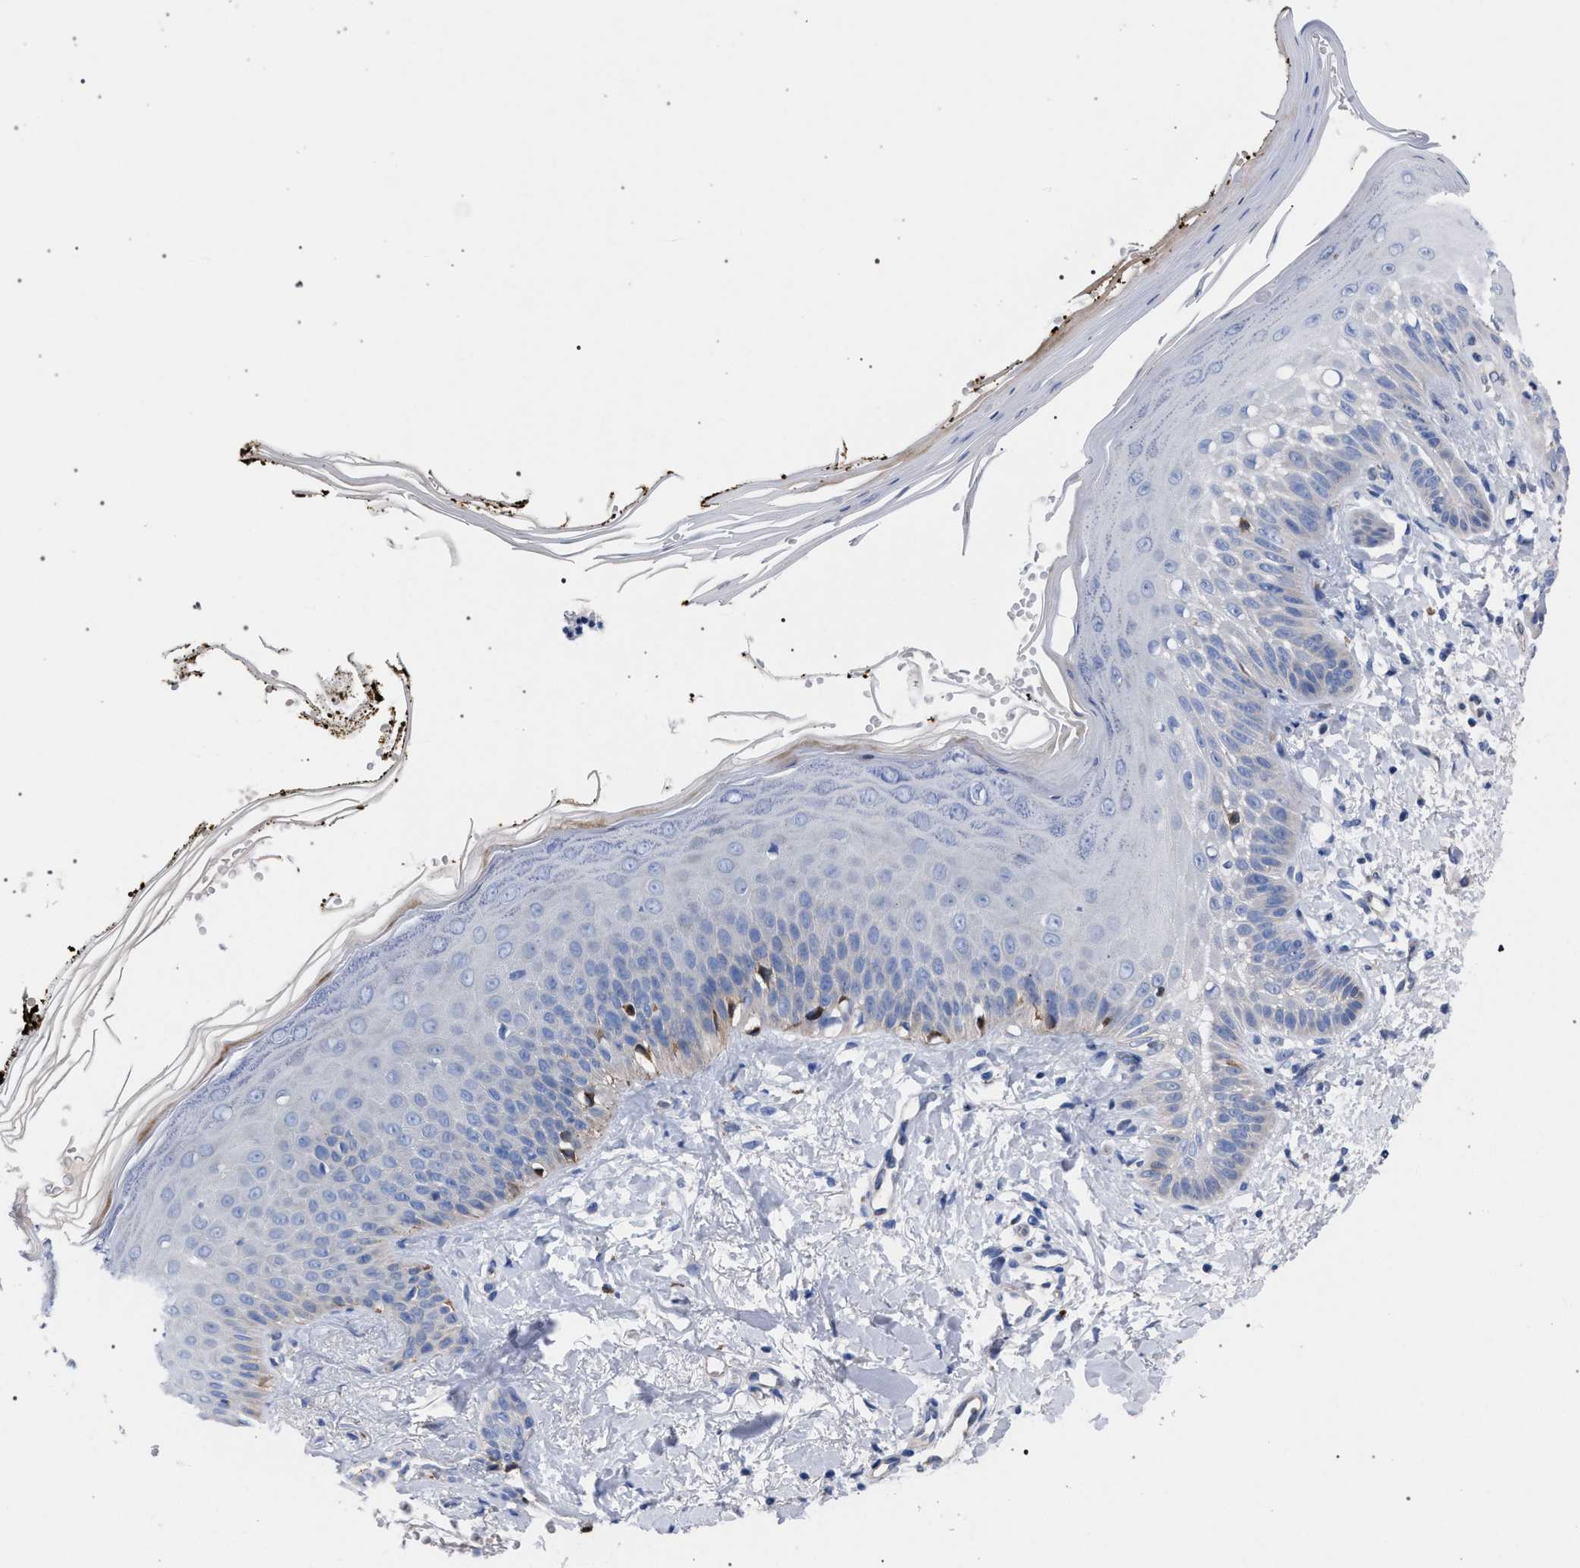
{"staining": {"intensity": "negative", "quantity": "none", "location": "none"}, "tissue": "skin", "cell_type": "Fibroblasts", "image_type": "normal", "snomed": [{"axis": "morphology", "description": "Normal tissue, NOS"}, {"axis": "topography", "description": "Skin"}, {"axis": "topography", "description": "Peripheral nerve tissue"}], "caption": "High power microscopy image of an immunohistochemistry micrograph of unremarkable skin, revealing no significant expression in fibroblasts. The staining is performed using DAB (3,3'-diaminobenzidine) brown chromogen with nuclei counter-stained in using hematoxylin.", "gene": "GMPR", "patient": {"sex": "male", "age": 24}}